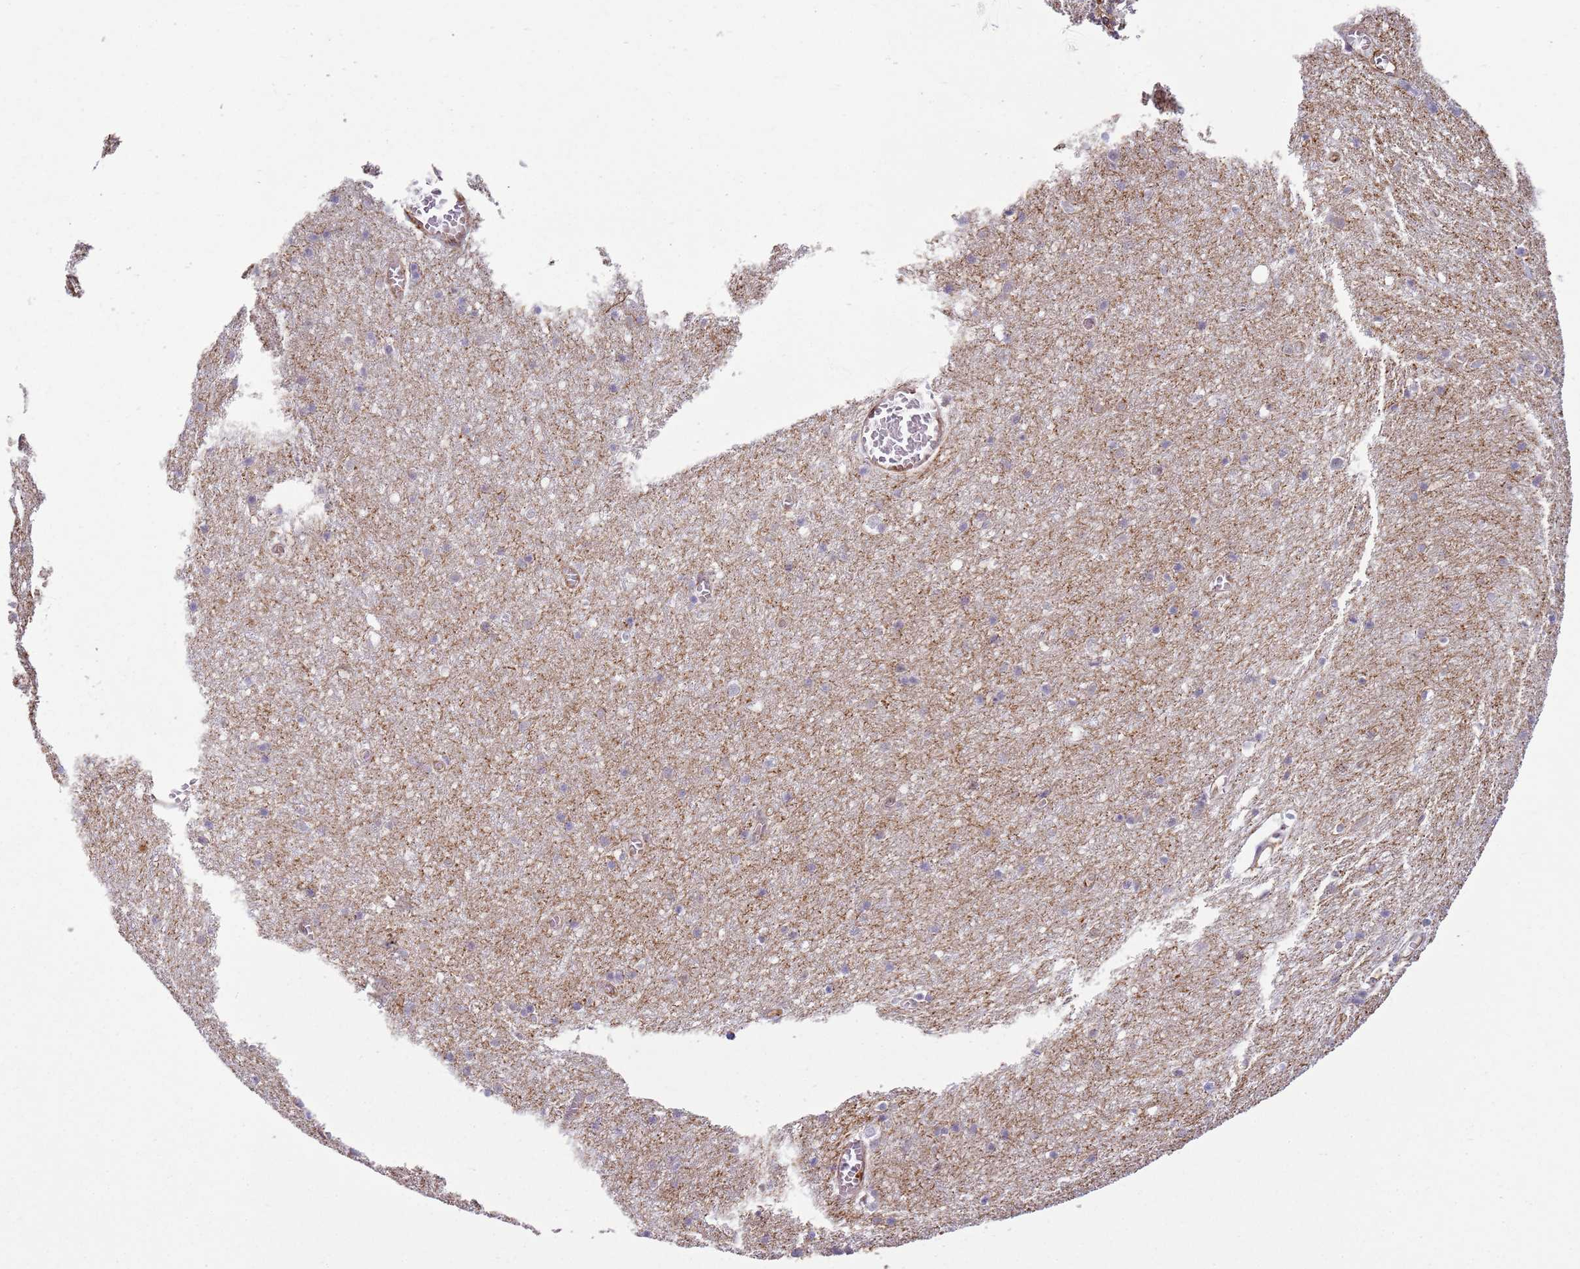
{"staining": {"intensity": "weak", "quantity": ">75%", "location": "cytoplasmic/membranous"}, "tissue": "cerebral cortex", "cell_type": "Endothelial cells", "image_type": "normal", "snomed": [{"axis": "morphology", "description": "Normal tissue, NOS"}, {"axis": "topography", "description": "Cerebral cortex"}], "caption": "This photomicrograph reveals immunohistochemistry (IHC) staining of normal cerebral cortex, with low weak cytoplasmic/membranous positivity in approximately >75% of endothelial cells.", "gene": "GABRE", "patient": {"sex": "female", "age": 64}}